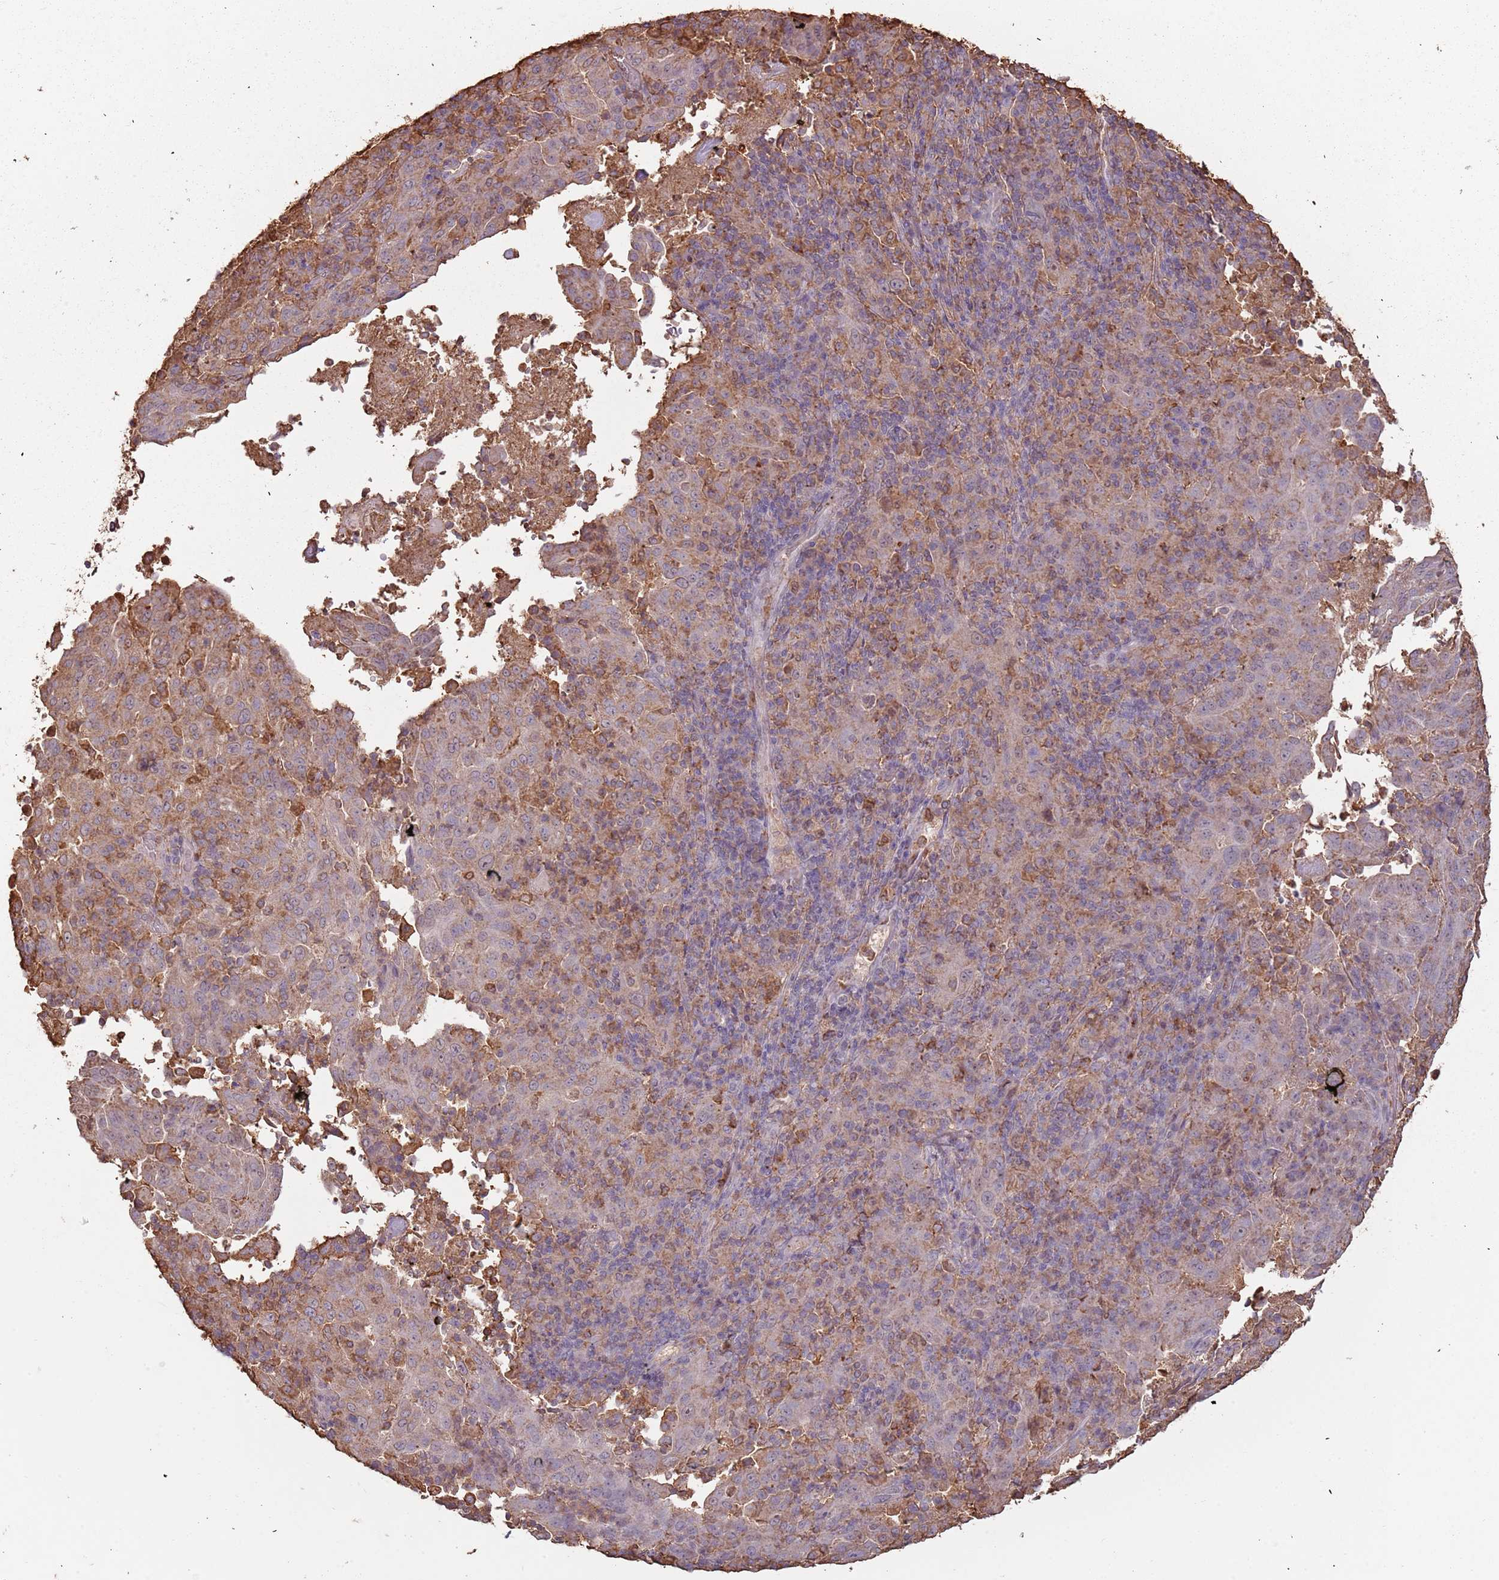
{"staining": {"intensity": "moderate", "quantity": "25%-75%", "location": "cytoplasmic/membranous"}, "tissue": "pancreatic cancer", "cell_type": "Tumor cells", "image_type": "cancer", "snomed": [{"axis": "morphology", "description": "Adenocarcinoma, NOS"}, {"axis": "topography", "description": "Pancreas"}], "caption": "The histopathology image demonstrates staining of pancreatic cancer (adenocarcinoma), revealing moderate cytoplasmic/membranous protein expression (brown color) within tumor cells.", "gene": "ATOSB", "patient": {"sex": "male", "age": 63}}